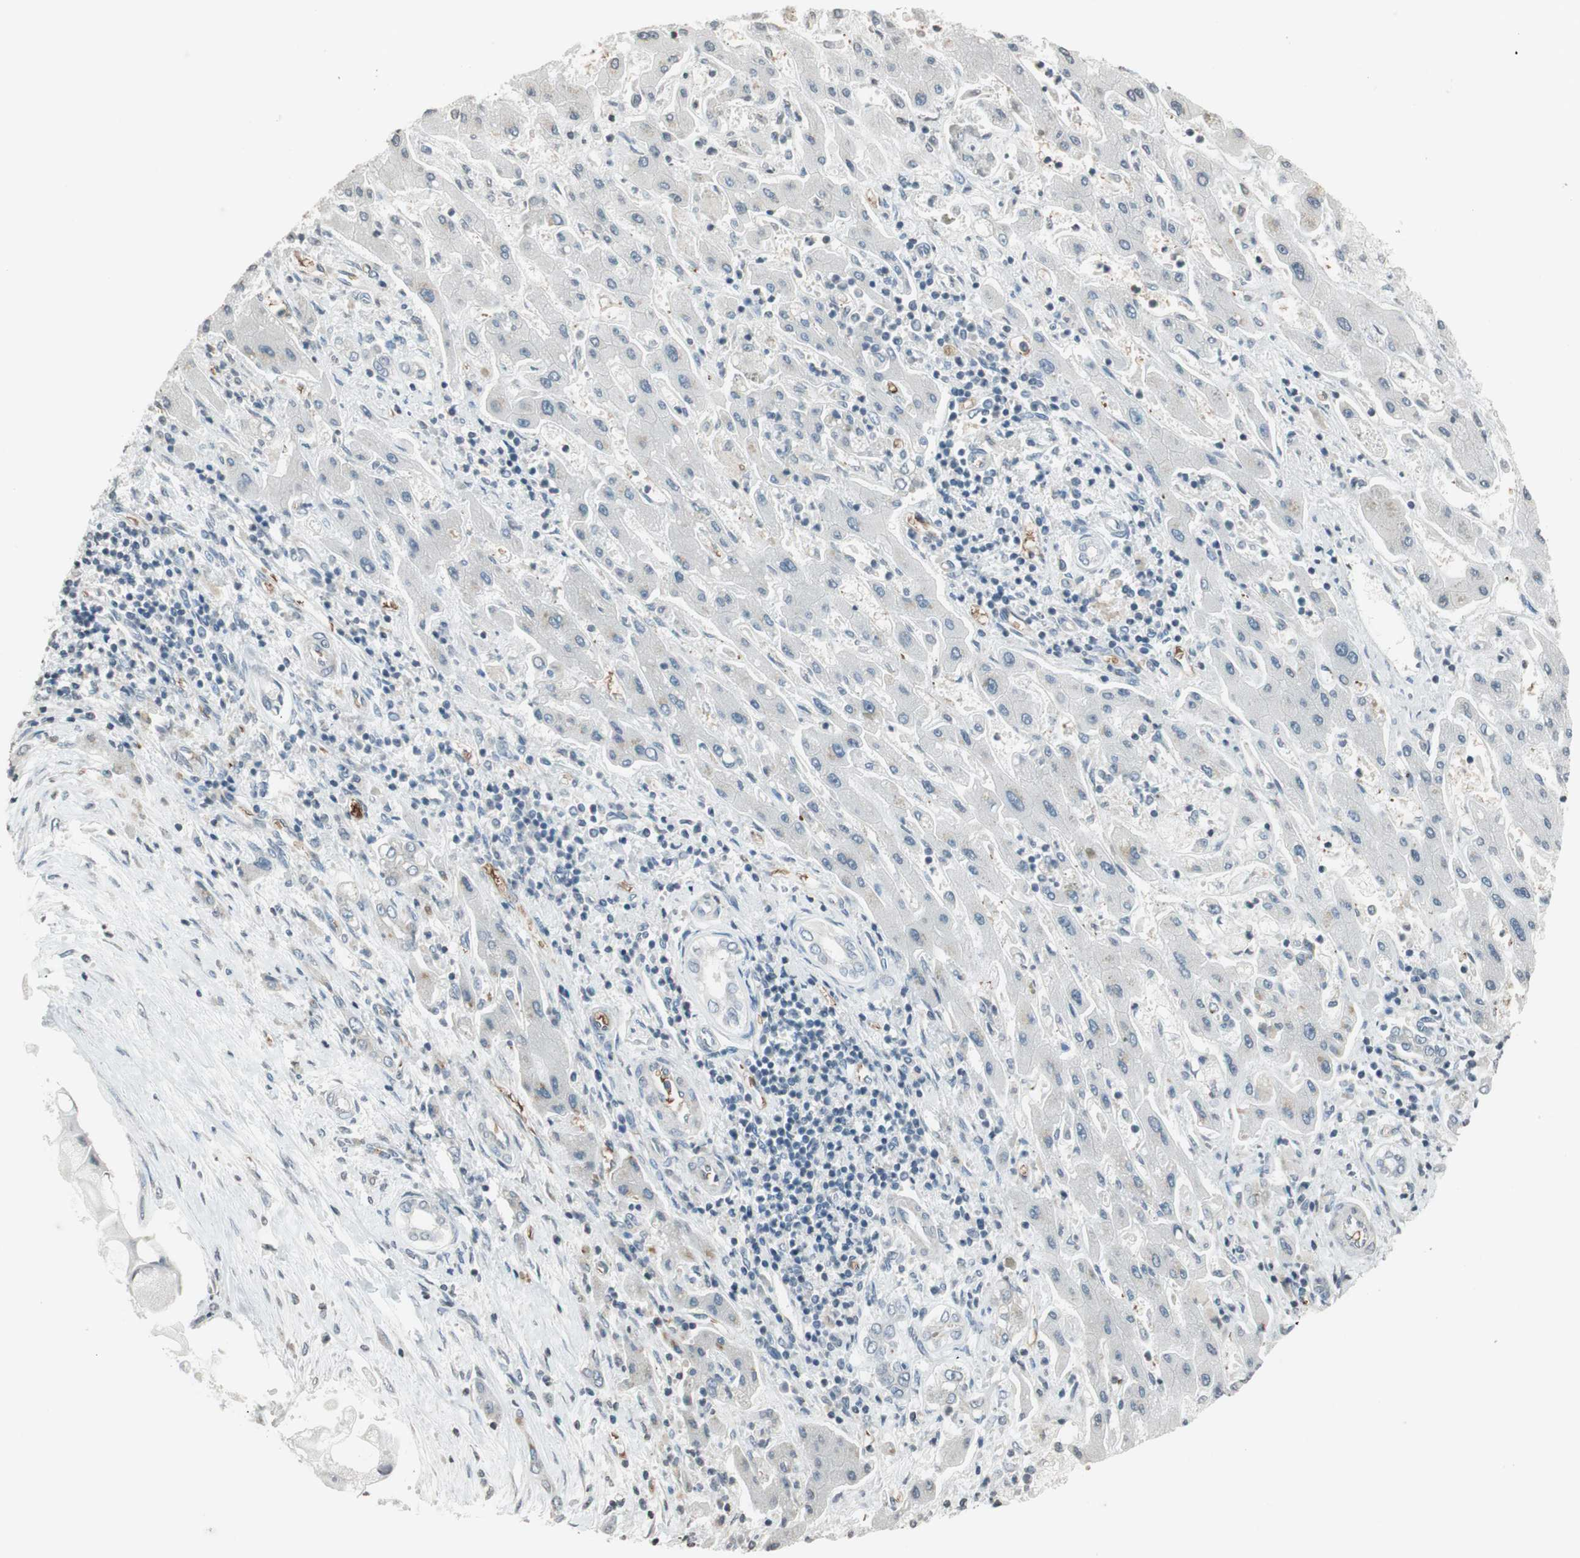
{"staining": {"intensity": "negative", "quantity": "none", "location": "none"}, "tissue": "liver cancer", "cell_type": "Tumor cells", "image_type": "cancer", "snomed": [{"axis": "morphology", "description": "Cholangiocarcinoma"}, {"axis": "topography", "description": "Liver"}], "caption": "Immunohistochemistry (IHC) photomicrograph of neoplastic tissue: liver cholangiocarcinoma stained with DAB reveals no significant protein expression in tumor cells. (Brightfield microscopy of DAB (3,3'-diaminobenzidine) IHC at high magnification).", "gene": "GYPC", "patient": {"sex": "male", "age": 50}}